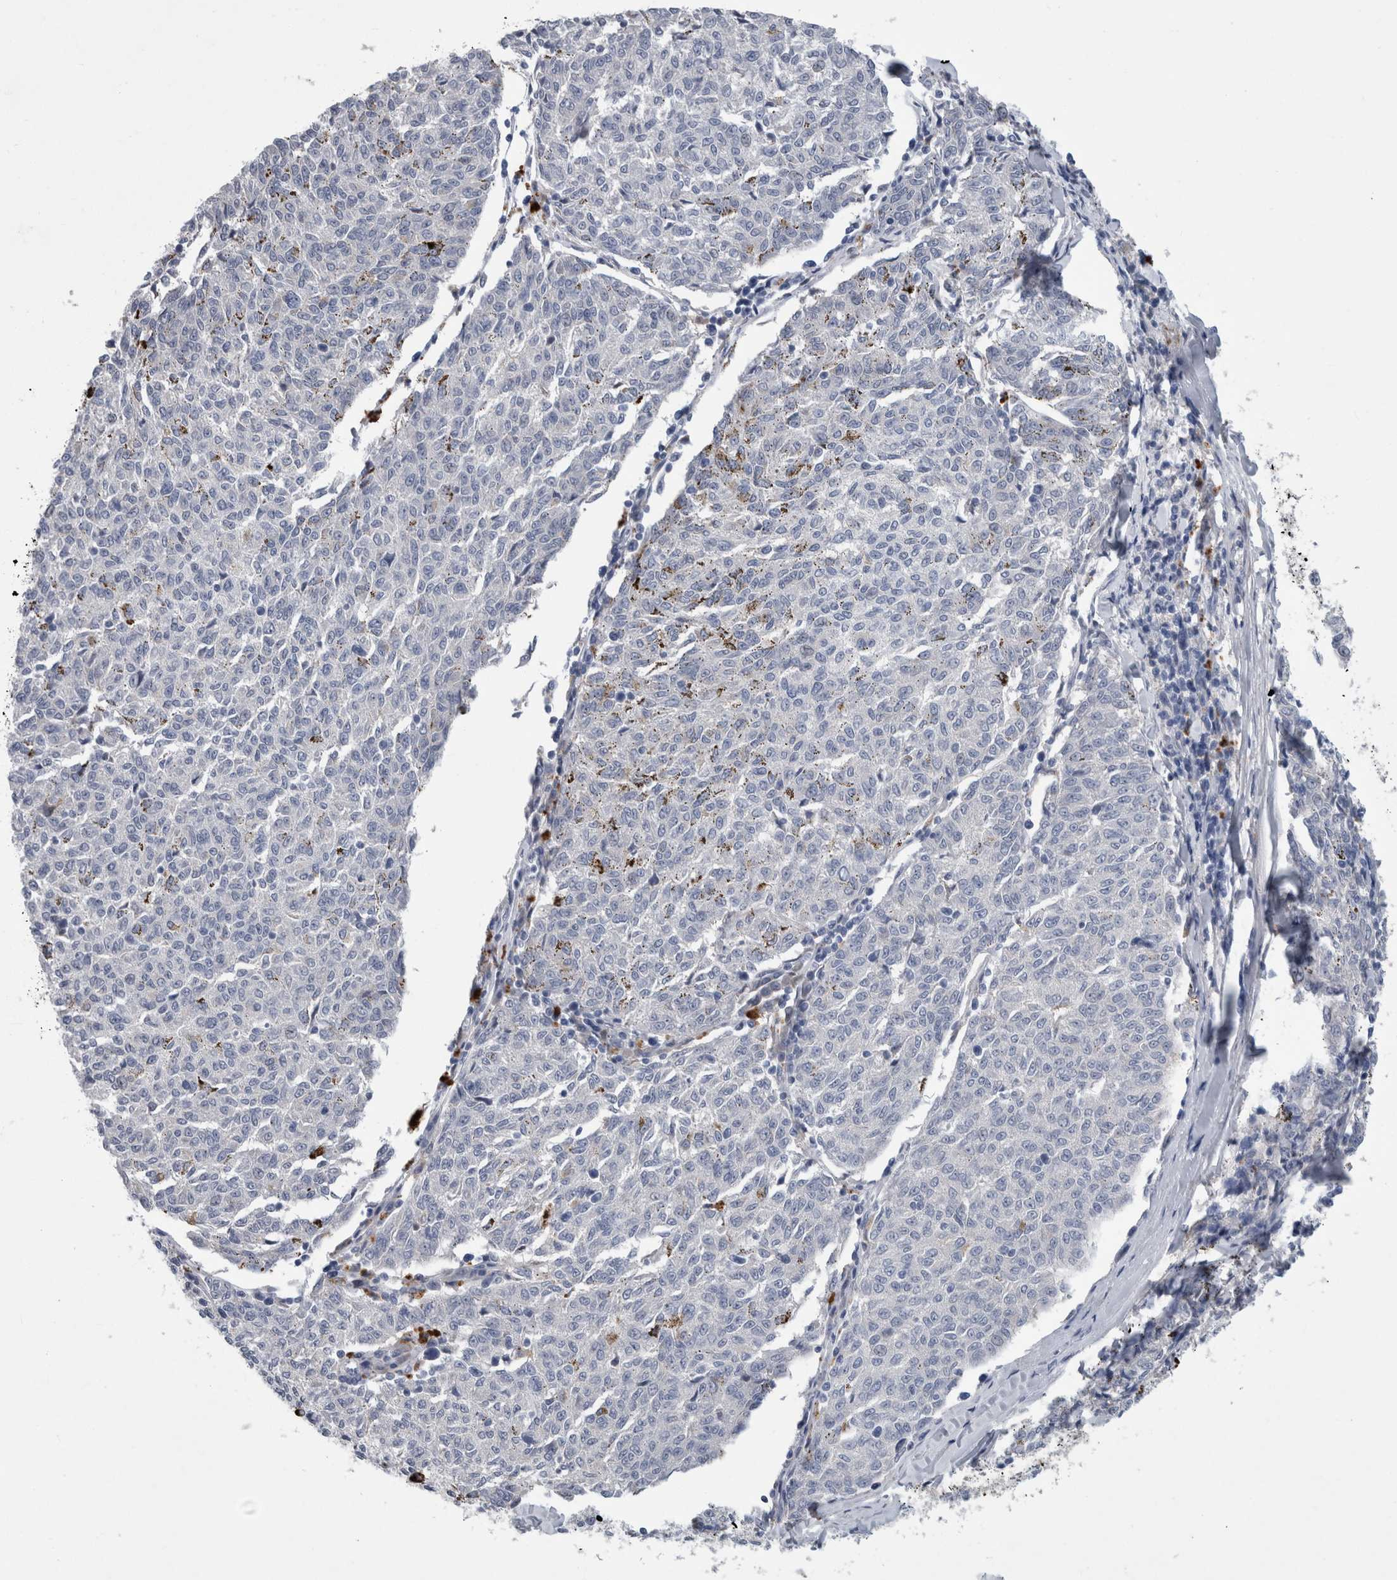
{"staining": {"intensity": "negative", "quantity": "none", "location": "none"}, "tissue": "melanoma", "cell_type": "Tumor cells", "image_type": "cancer", "snomed": [{"axis": "morphology", "description": "Malignant melanoma, NOS"}, {"axis": "topography", "description": "Skin"}], "caption": "Photomicrograph shows no significant protein expression in tumor cells of malignant melanoma. The staining is performed using DAB brown chromogen with nuclei counter-stained in using hematoxylin.", "gene": "FAM83H", "patient": {"sex": "female", "age": 72}}